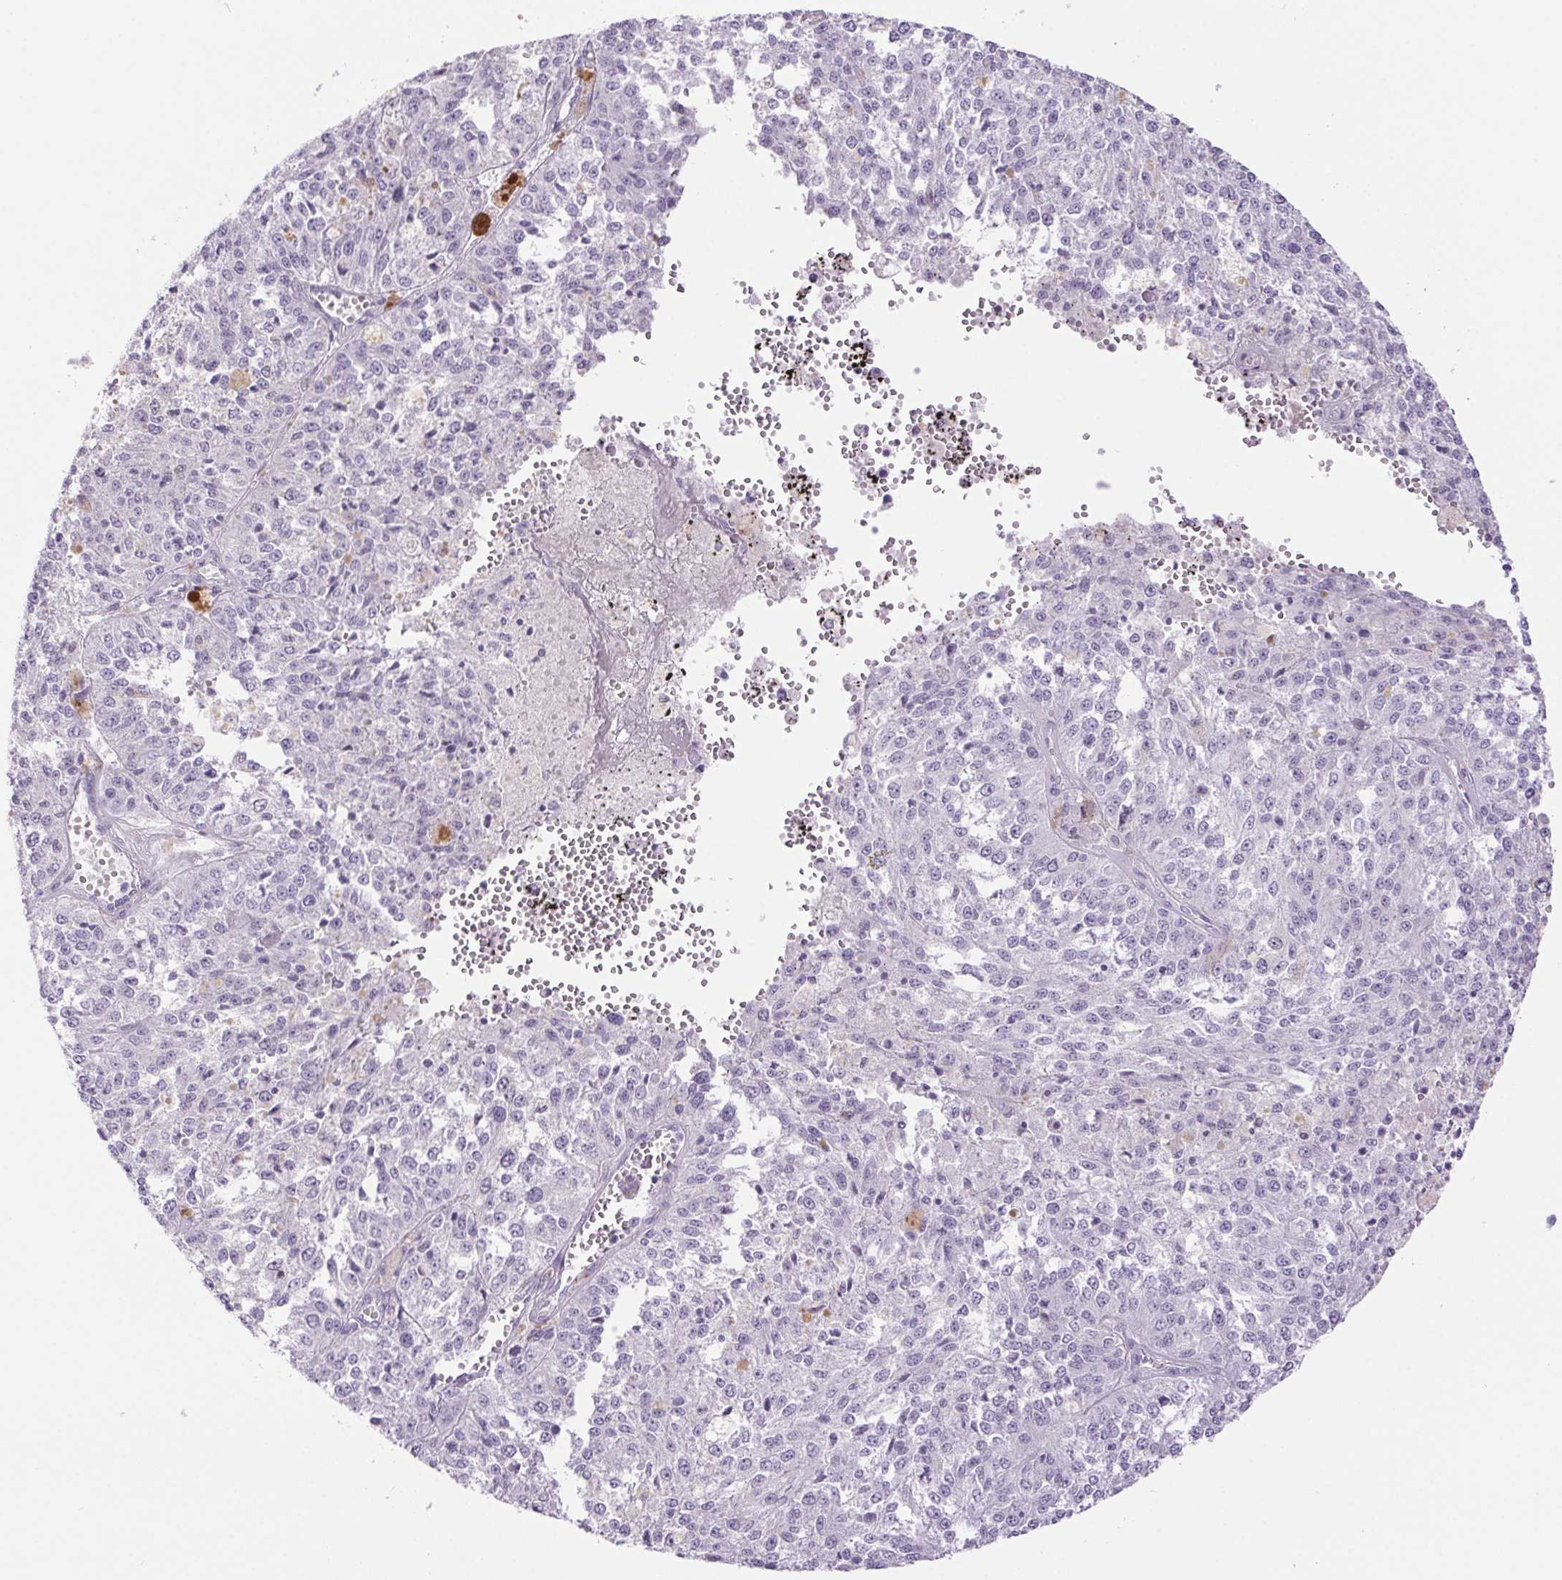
{"staining": {"intensity": "negative", "quantity": "none", "location": "none"}, "tissue": "melanoma", "cell_type": "Tumor cells", "image_type": "cancer", "snomed": [{"axis": "morphology", "description": "Malignant melanoma, Metastatic site"}, {"axis": "topography", "description": "Lymph node"}], "caption": "The immunohistochemistry (IHC) histopathology image has no significant expression in tumor cells of malignant melanoma (metastatic site) tissue.", "gene": "ERP27", "patient": {"sex": "female", "age": 64}}